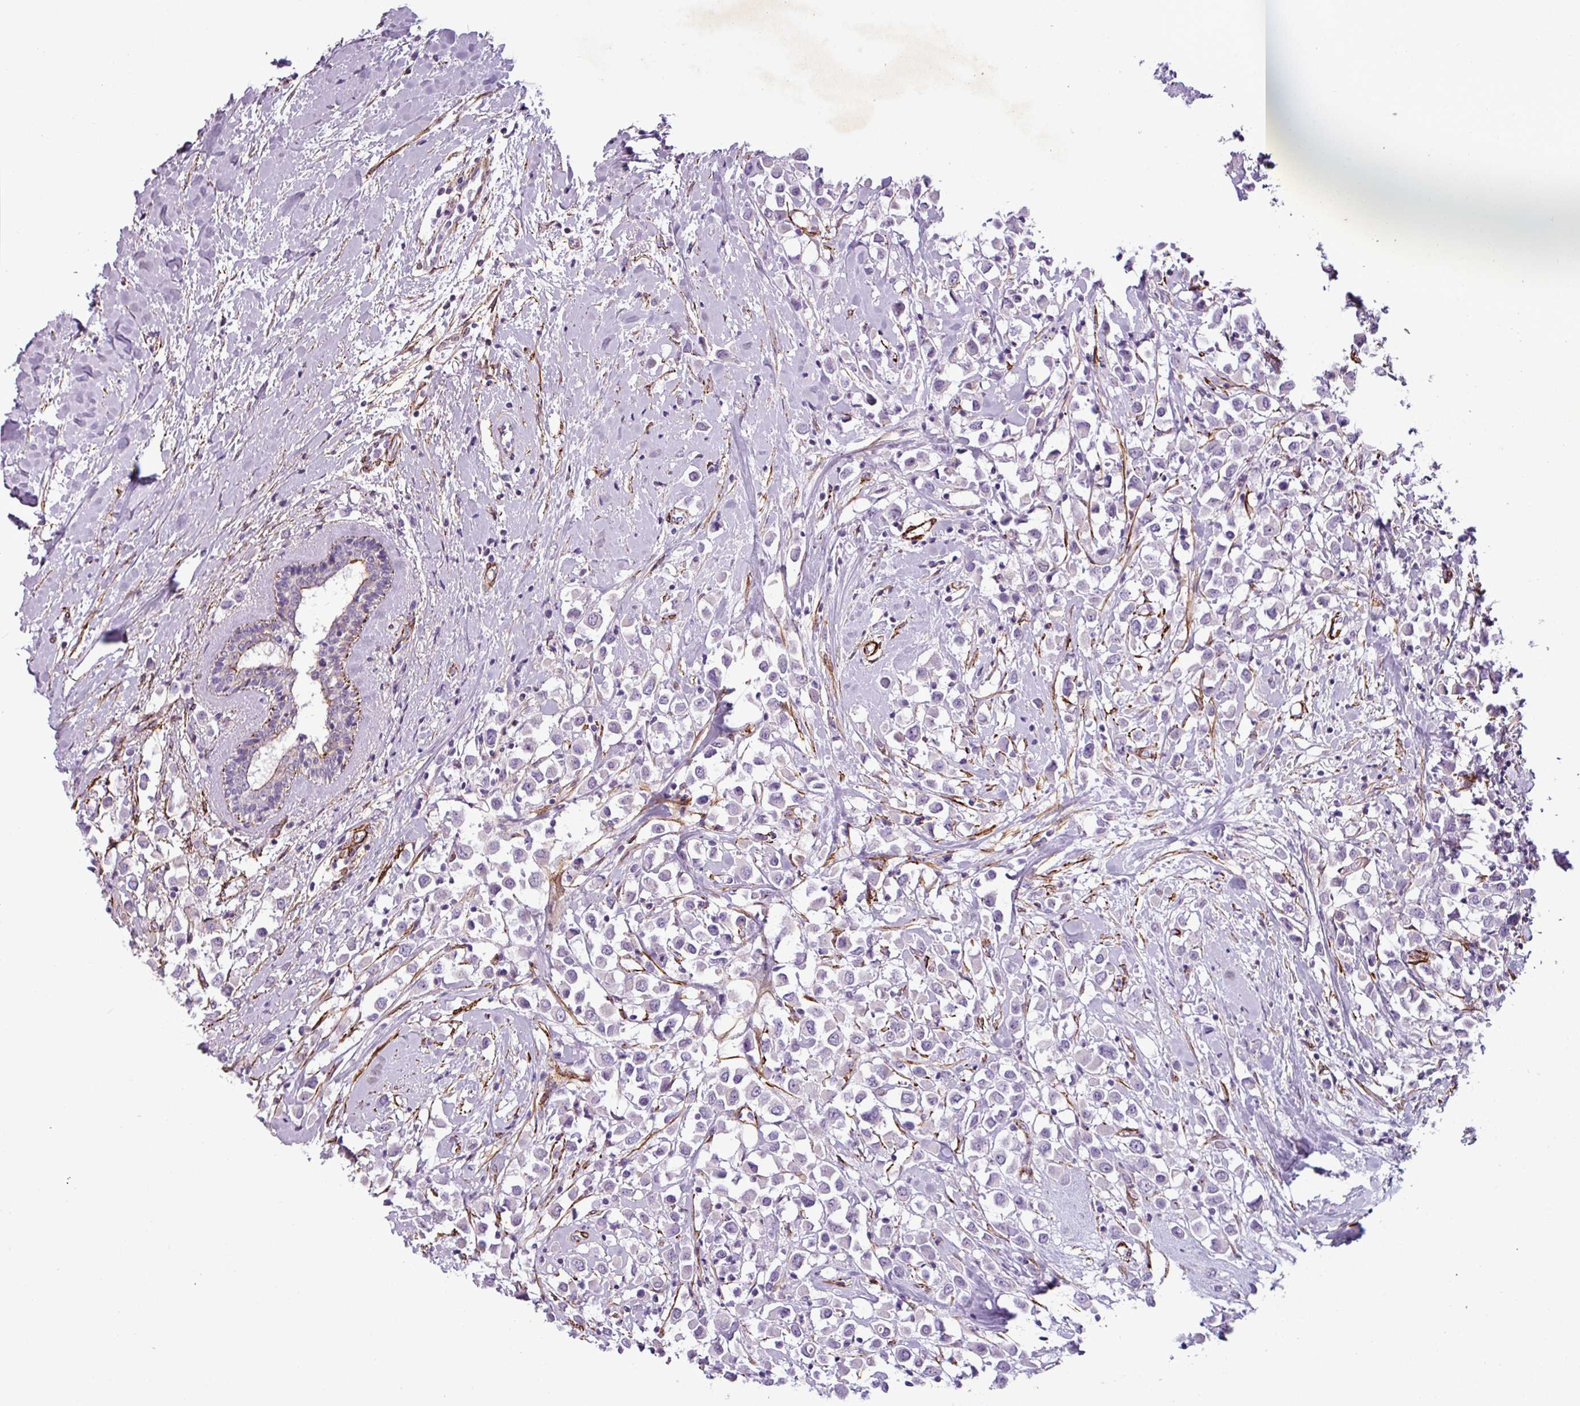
{"staining": {"intensity": "weak", "quantity": "<25%", "location": "cytoplasmic/membranous,nuclear"}, "tissue": "breast cancer", "cell_type": "Tumor cells", "image_type": "cancer", "snomed": [{"axis": "morphology", "description": "Duct carcinoma"}, {"axis": "topography", "description": "Breast"}], "caption": "Immunohistochemical staining of breast cancer (invasive ductal carcinoma) demonstrates no significant staining in tumor cells.", "gene": "ATP10A", "patient": {"sex": "female", "age": 87}}